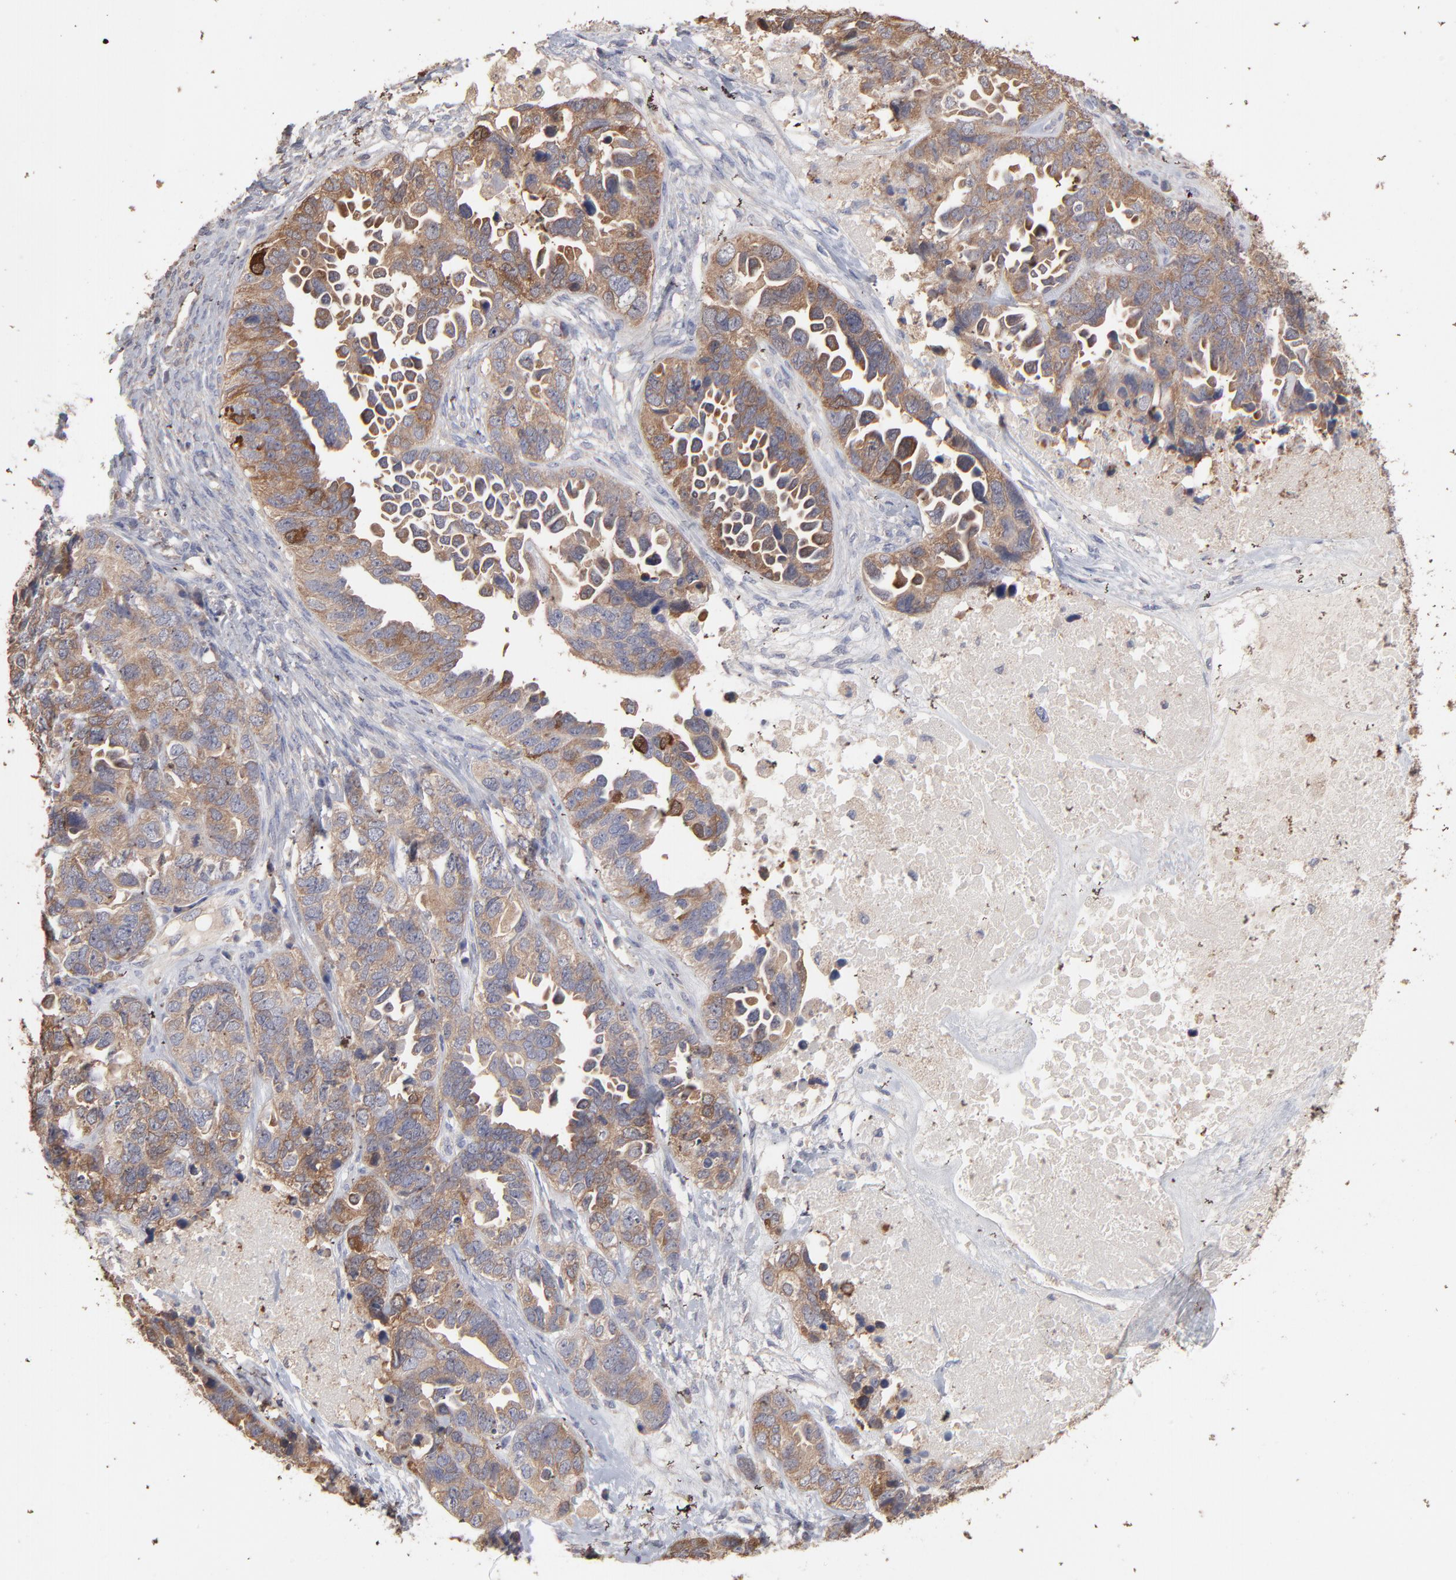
{"staining": {"intensity": "moderate", "quantity": ">75%", "location": "cytoplasmic/membranous"}, "tissue": "ovarian cancer", "cell_type": "Tumor cells", "image_type": "cancer", "snomed": [{"axis": "morphology", "description": "Cystadenocarcinoma, serous, NOS"}, {"axis": "topography", "description": "Ovary"}], "caption": "The histopathology image demonstrates staining of ovarian serous cystadenocarcinoma, revealing moderate cytoplasmic/membranous protein positivity (brown color) within tumor cells. The staining was performed using DAB (3,3'-diaminobenzidine) to visualize the protein expression in brown, while the nuclei were stained in blue with hematoxylin (Magnification: 20x).", "gene": "TANGO2", "patient": {"sex": "female", "age": 82}}